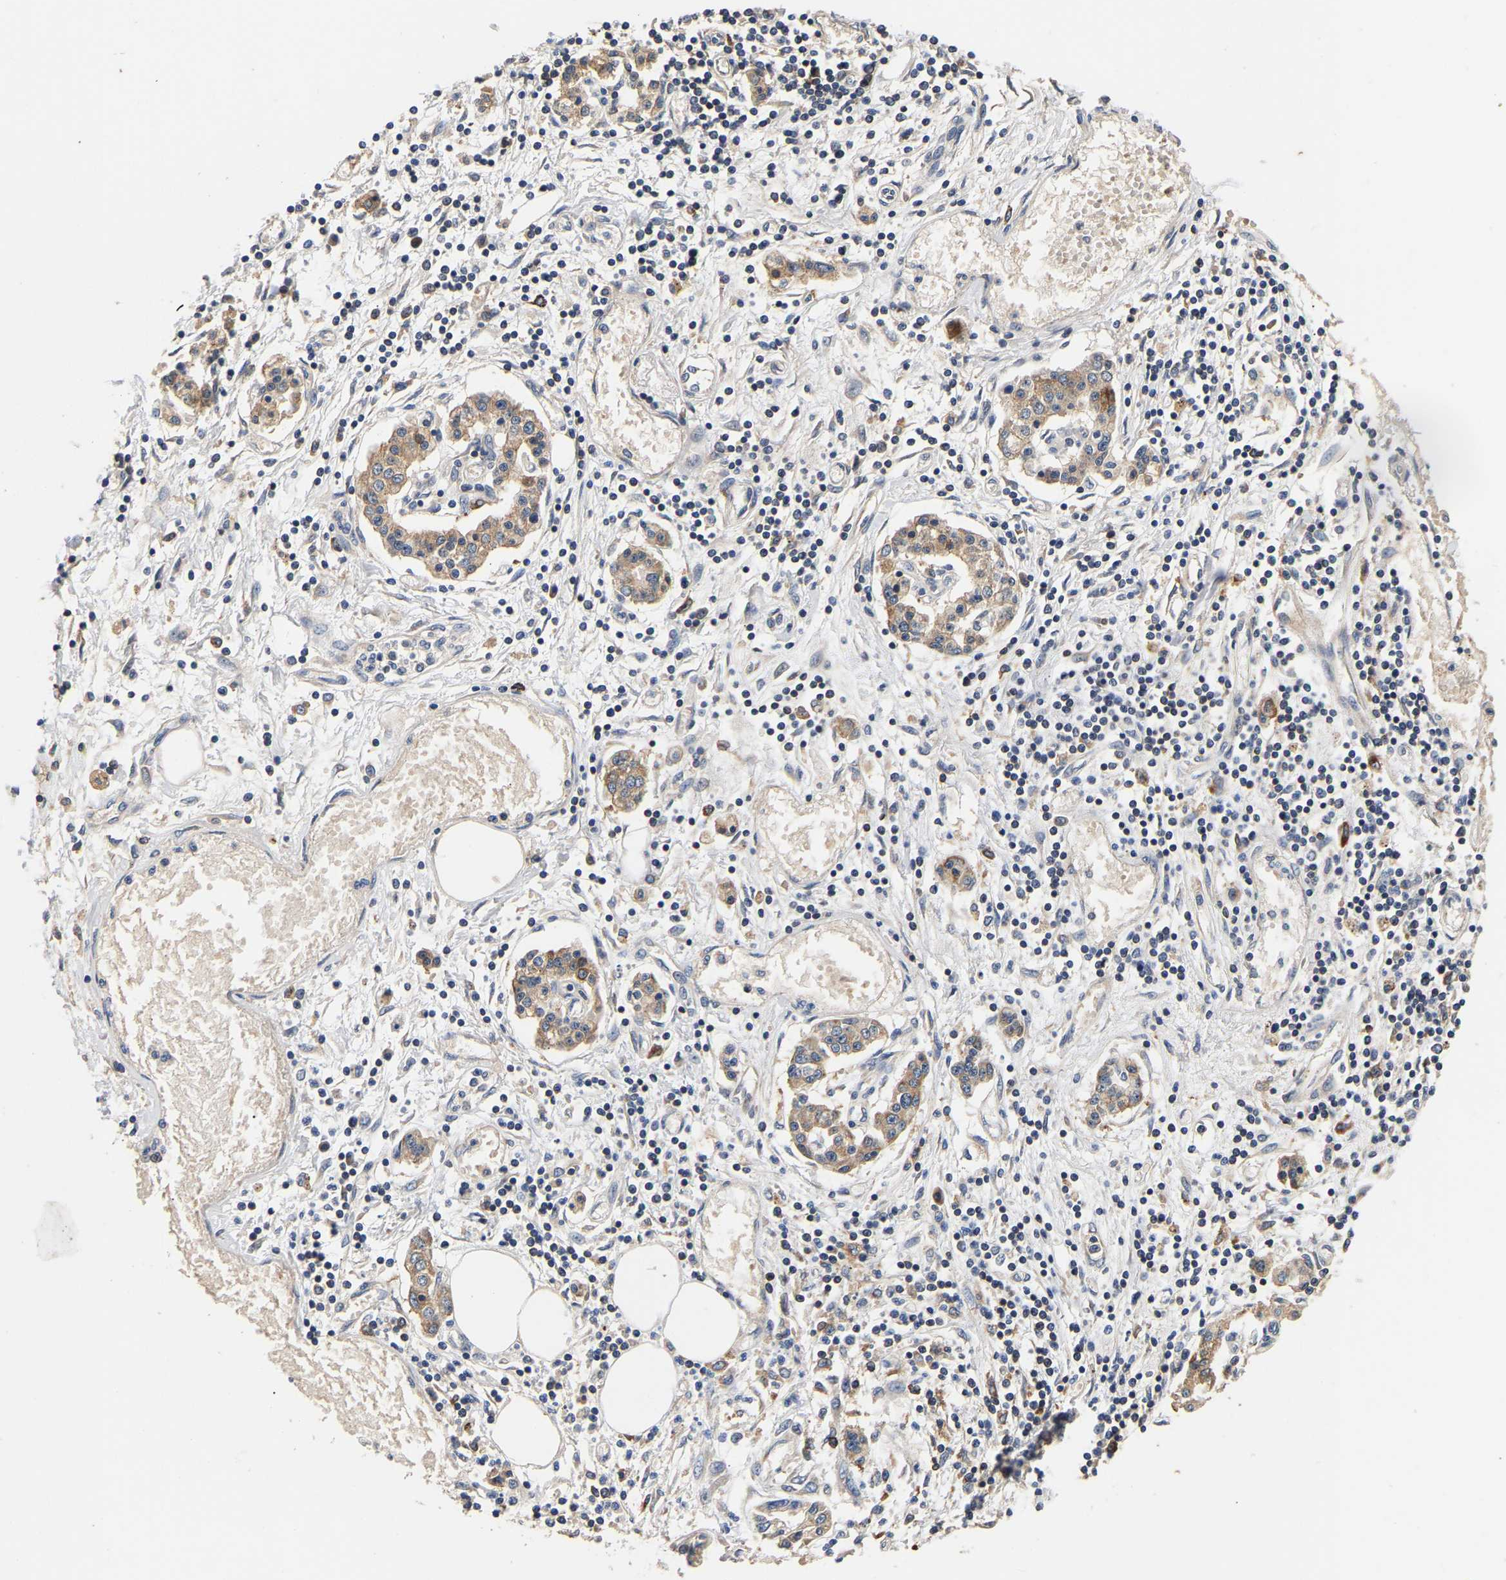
{"staining": {"intensity": "moderate", "quantity": ">75%", "location": "cytoplasmic/membranous"}, "tissue": "pancreatic cancer", "cell_type": "Tumor cells", "image_type": "cancer", "snomed": [{"axis": "morphology", "description": "Adenocarcinoma, NOS"}, {"axis": "topography", "description": "Pancreas"}], "caption": "Tumor cells reveal medium levels of moderate cytoplasmic/membranous positivity in about >75% of cells in pancreatic cancer.", "gene": "LRBA", "patient": {"sex": "male", "age": 56}}